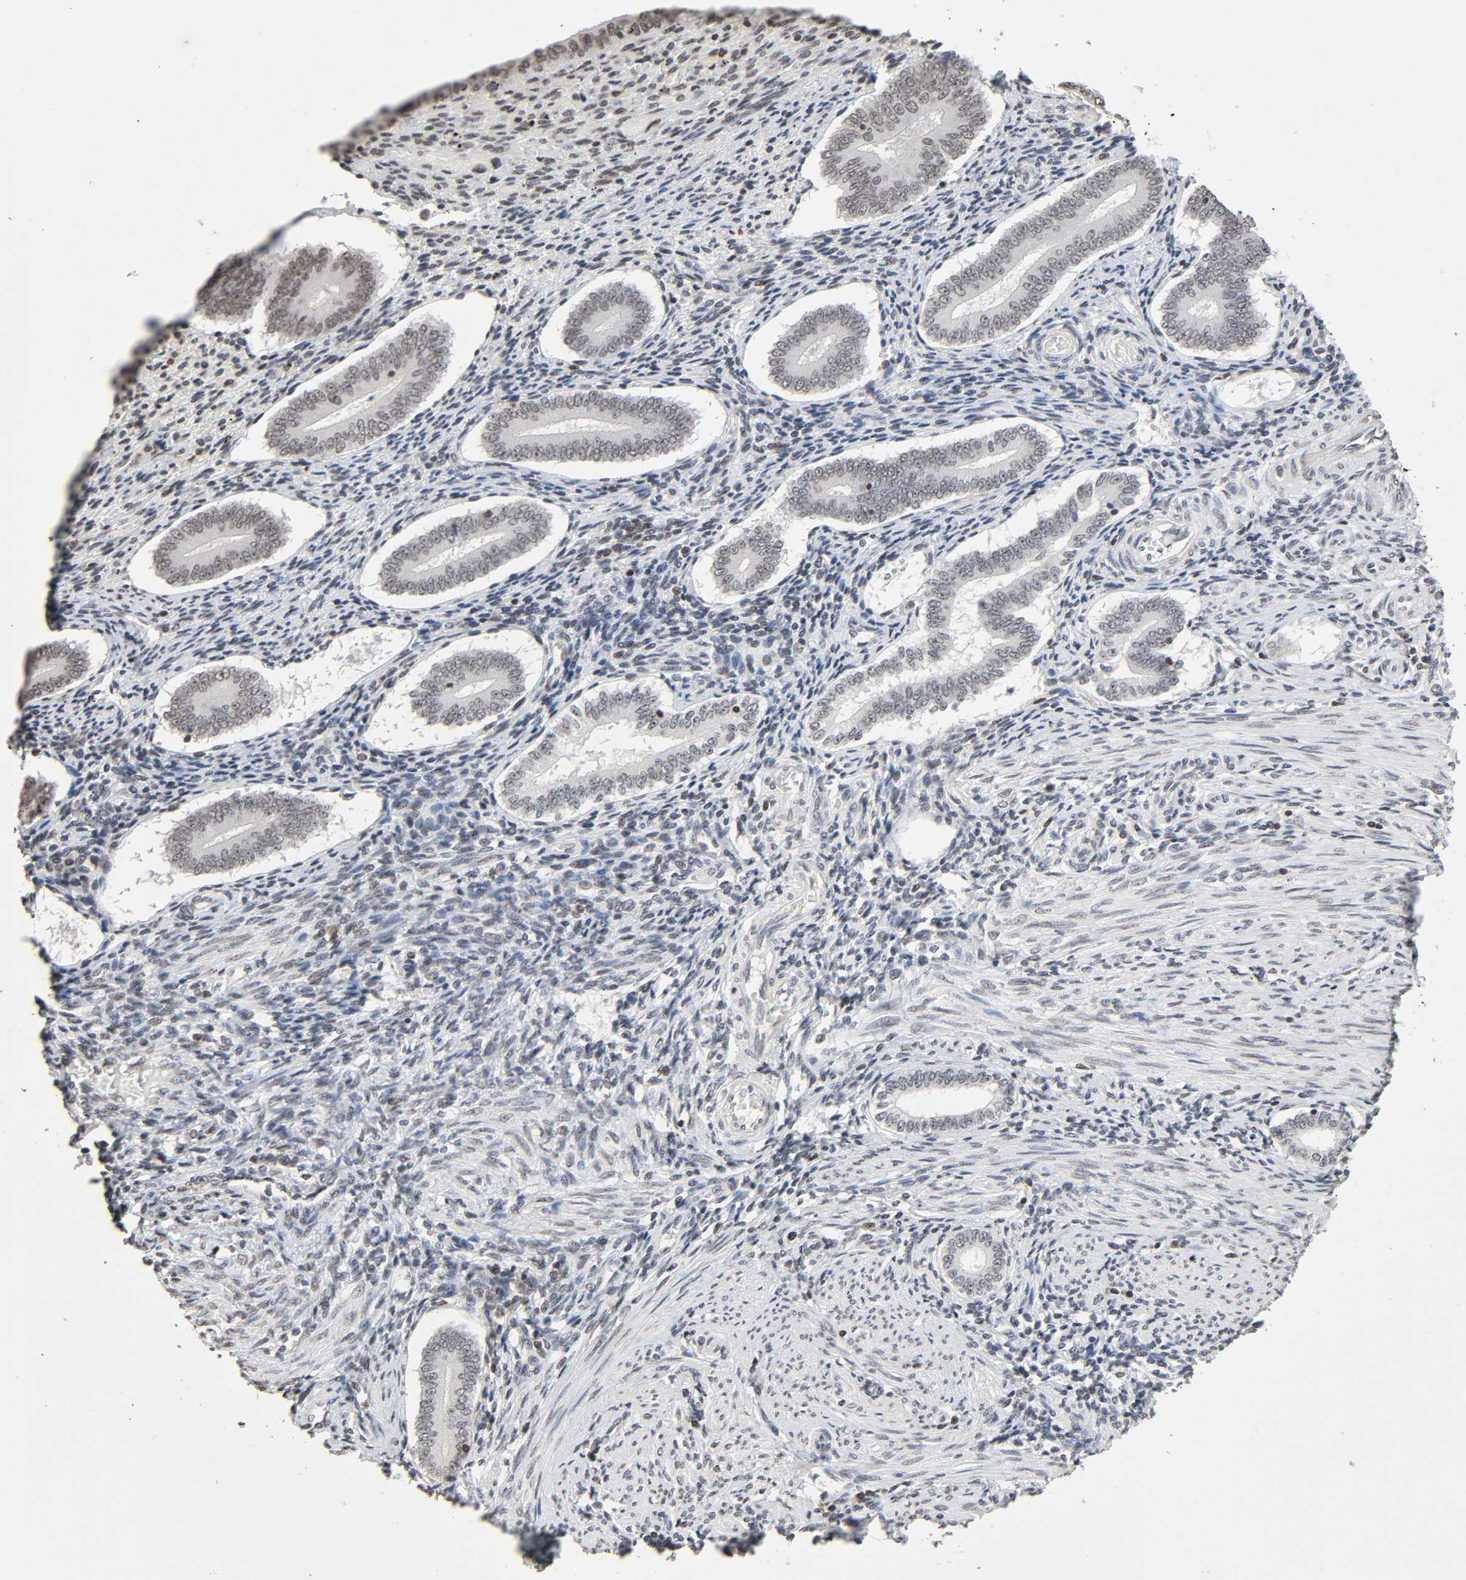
{"staining": {"intensity": "moderate", "quantity": "25%-75%", "location": "nuclear"}, "tissue": "endometrium", "cell_type": "Cells in endometrial stroma", "image_type": "normal", "snomed": [{"axis": "morphology", "description": "Normal tissue, NOS"}, {"axis": "topography", "description": "Endometrium"}], "caption": "Endometrium stained with DAB immunohistochemistry exhibits medium levels of moderate nuclear positivity in about 25%-75% of cells in endometrial stroma. (brown staining indicates protein expression, while blue staining denotes nuclei).", "gene": "STK4", "patient": {"sex": "female", "age": 42}}